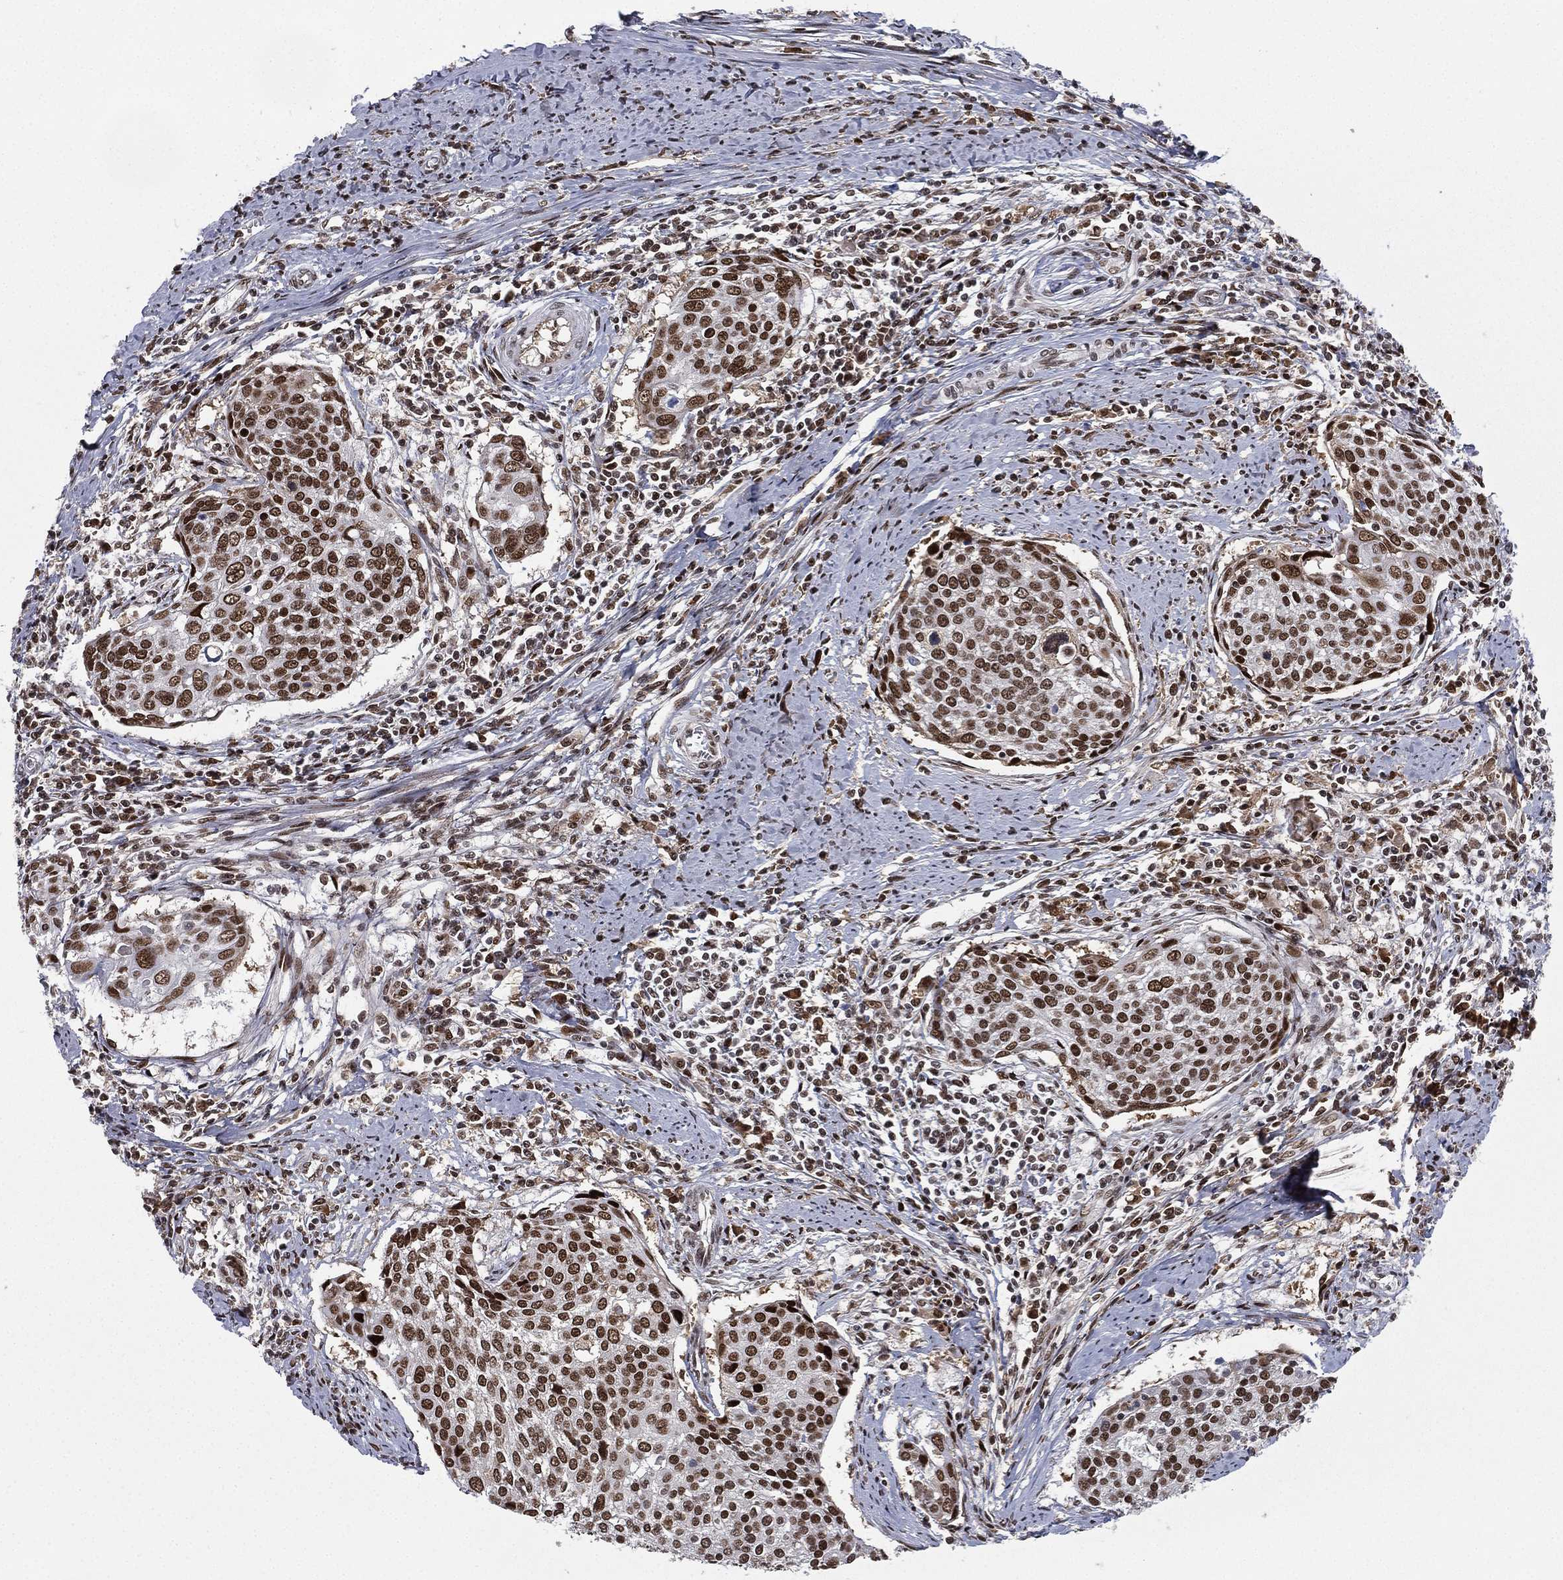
{"staining": {"intensity": "strong", "quantity": ">75%", "location": "nuclear"}, "tissue": "cervical cancer", "cell_type": "Tumor cells", "image_type": "cancer", "snomed": [{"axis": "morphology", "description": "Squamous cell carcinoma, NOS"}, {"axis": "topography", "description": "Cervix"}], "caption": "This is an image of immunohistochemistry (IHC) staining of cervical cancer, which shows strong staining in the nuclear of tumor cells.", "gene": "RTF1", "patient": {"sex": "female", "age": 39}}